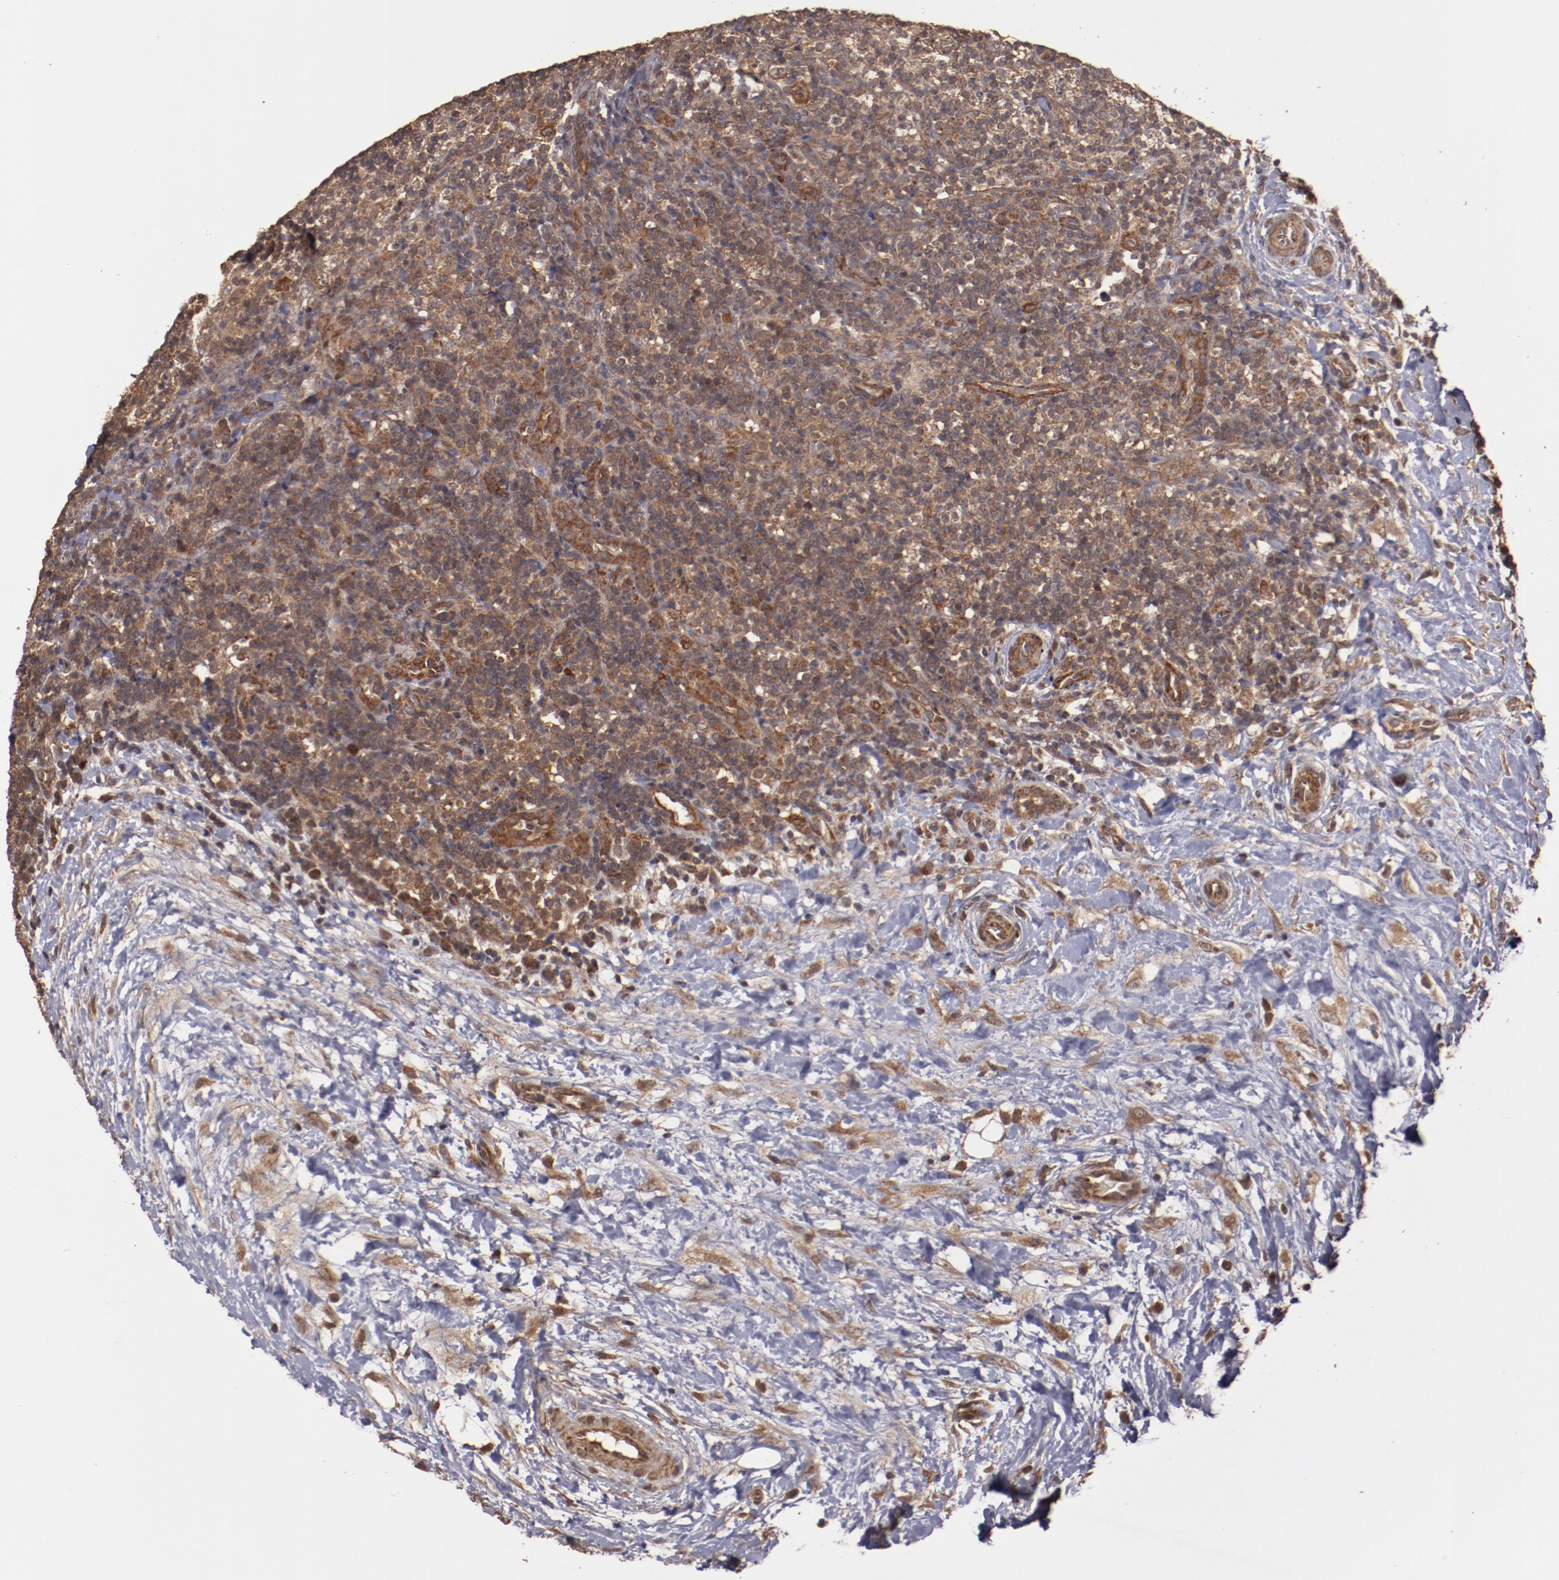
{"staining": {"intensity": "strong", "quantity": ">75%", "location": "cytoplasmic/membranous"}, "tissue": "lymphoma", "cell_type": "Tumor cells", "image_type": "cancer", "snomed": [{"axis": "morphology", "description": "Malignant lymphoma, non-Hodgkin's type, Low grade"}, {"axis": "topography", "description": "Lymph node"}], "caption": "Strong cytoplasmic/membranous staining for a protein is seen in approximately >75% of tumor cells of lymphoma using IHC.", "gene": "TXNDC16", "patient": {"sex": "female", "age": 76}}